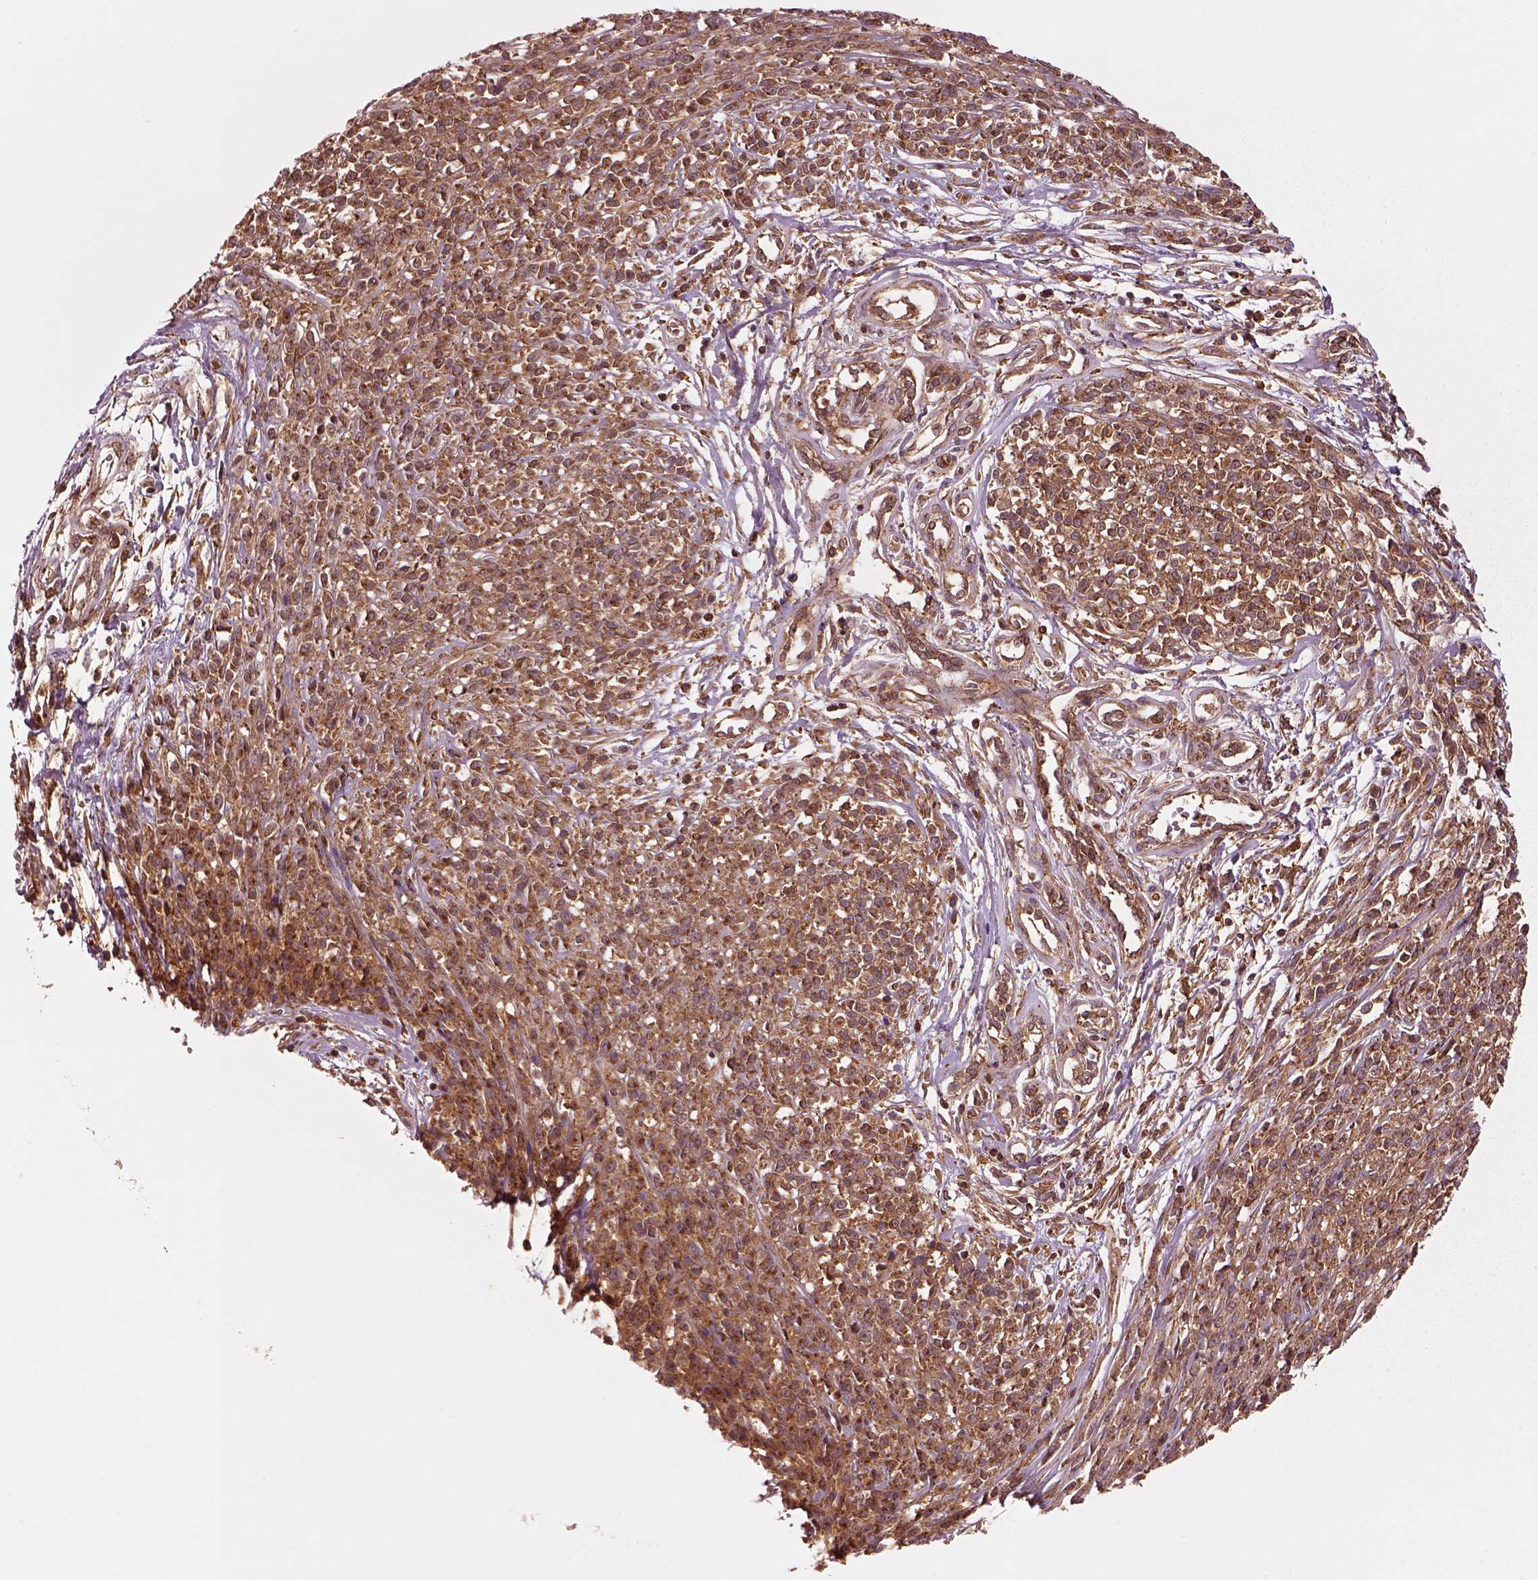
{"staining": {"intensity": "moderate", "quantity": ">75%", "location": "cytoplasmic/membranous"}, "tissue": "melanoma", "cell_type": "Tumor cells", "image_type": "cancer", "snomed": [{"axis": "morphology", "description": "Malignant melanoma, NOS"}, {"axis": "topography", "description": "Skin"}, {"axis": "topography", "description": "Skin of trunk"}], "caption": "Melanoma was stained to show a protein in brown. There is medium levels of moderate cytoplasmic/membranous positivity in approximately >75% of tumor cells.", "gene": "WASHC2A", "patient": {"sex": "male", "age": 74}}